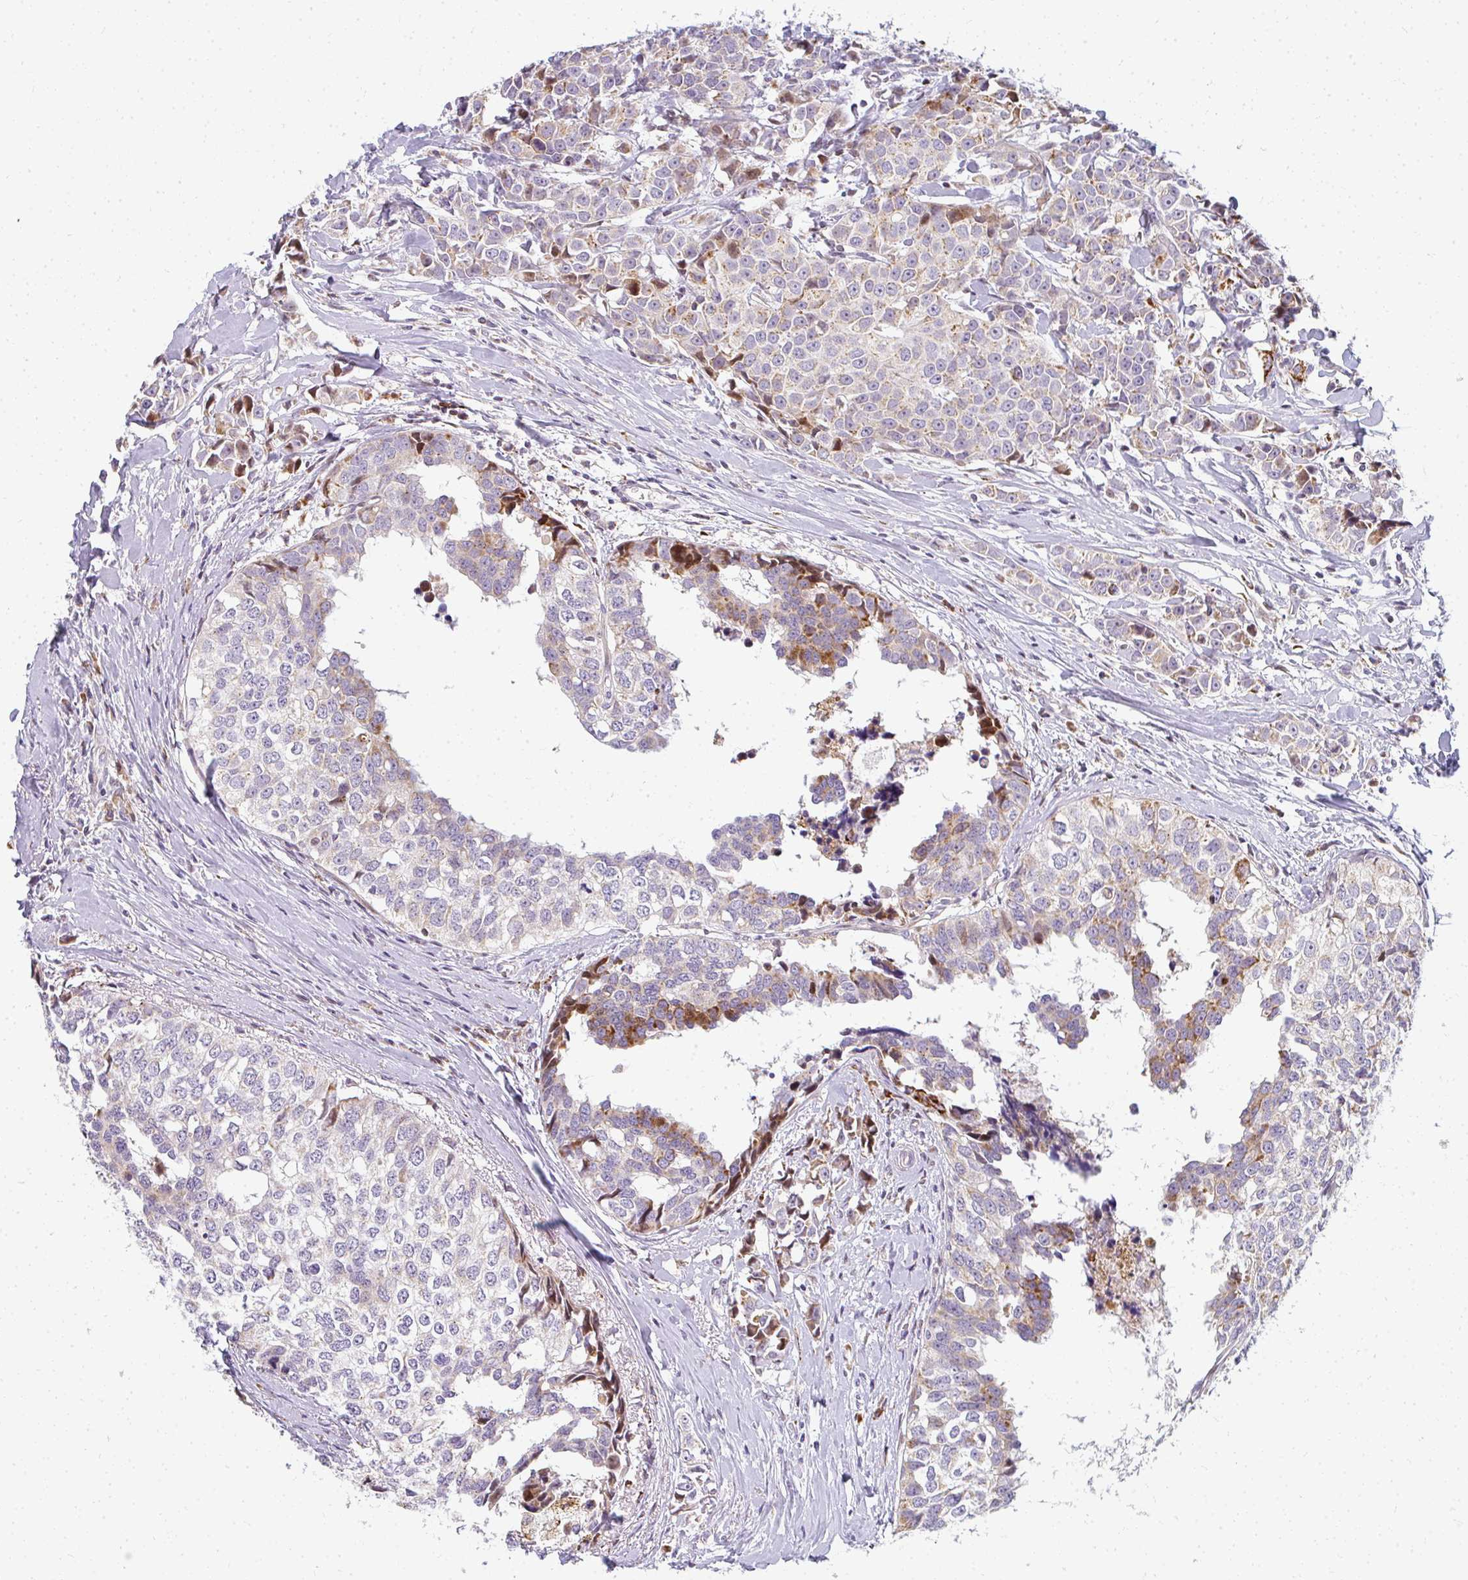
{"staining": {"intensity": "strong", "quantity": "<25%", "location": "cytoplasmic/membranous"}, "tissue": "breast cancer", "cell_type": "Tumor cells", "image_type": "cancer", "snomed": [{"axis": "morphology", "description": "Duct carcinoma"}, {"axis": "topography", "description": "Breast"}], "caption": "Immunohistochemical staining of human breast cancer (intraductal carcinoma) displays strong cytoplasmic/membranous protein expression in approximately <25% of tumor cells.", "gene": "PLA2G5", "patient": {"sex": "female", "age": 80}}